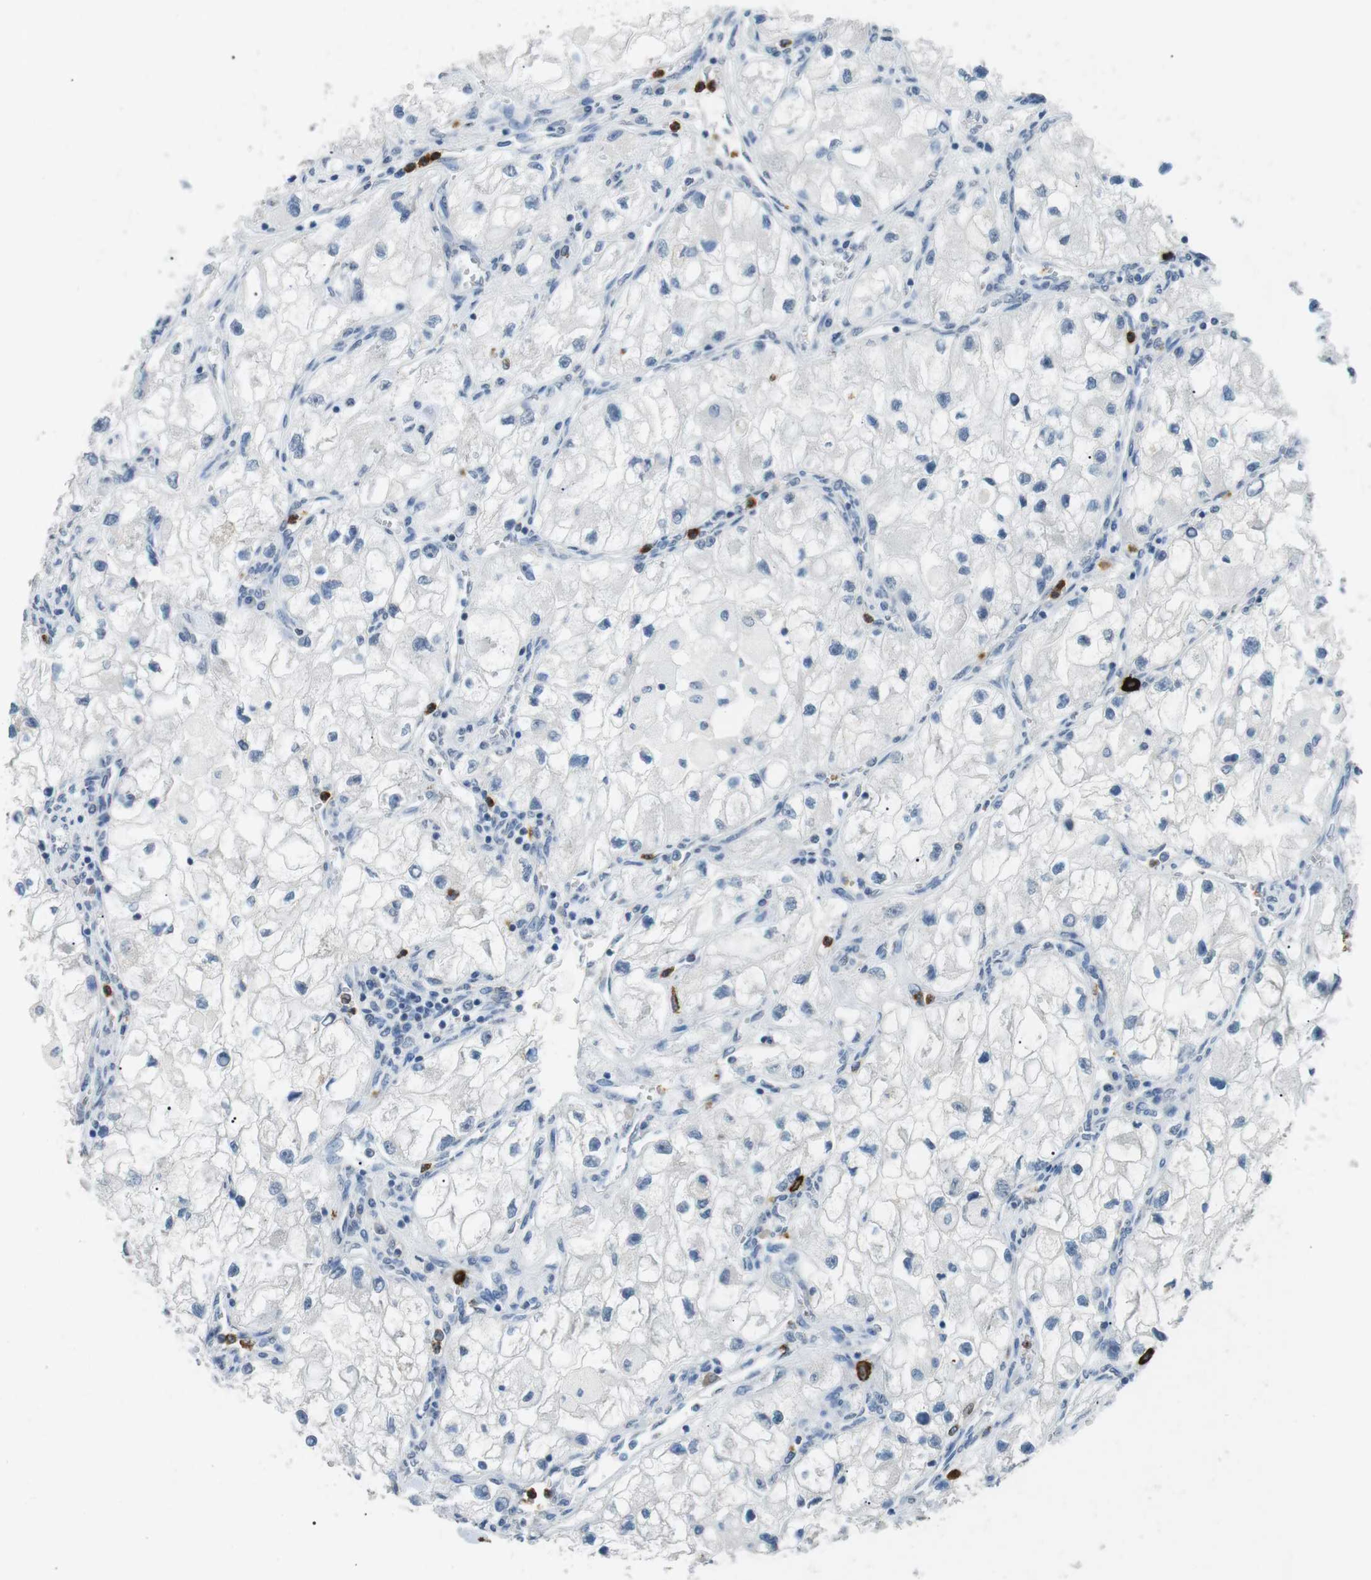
{"staining": {"intensity": "negative", "quantity": "none", "location": "none"}, "tissue": "renal cancer", "cell_type": "Tumor cells", "image_type": "cancer", "snomed": [{"axis": "morphology", "description": "Adenocarcinoma, NOS"}, {"axis": "topography", "description": "Kidney"}], "caption": "Protein analysis of renal cancer (adenocarcinoma) displays no significant staining in tumor cells.", "gene": "GZMM", "patient": {"sex": "female", "age": 70}}